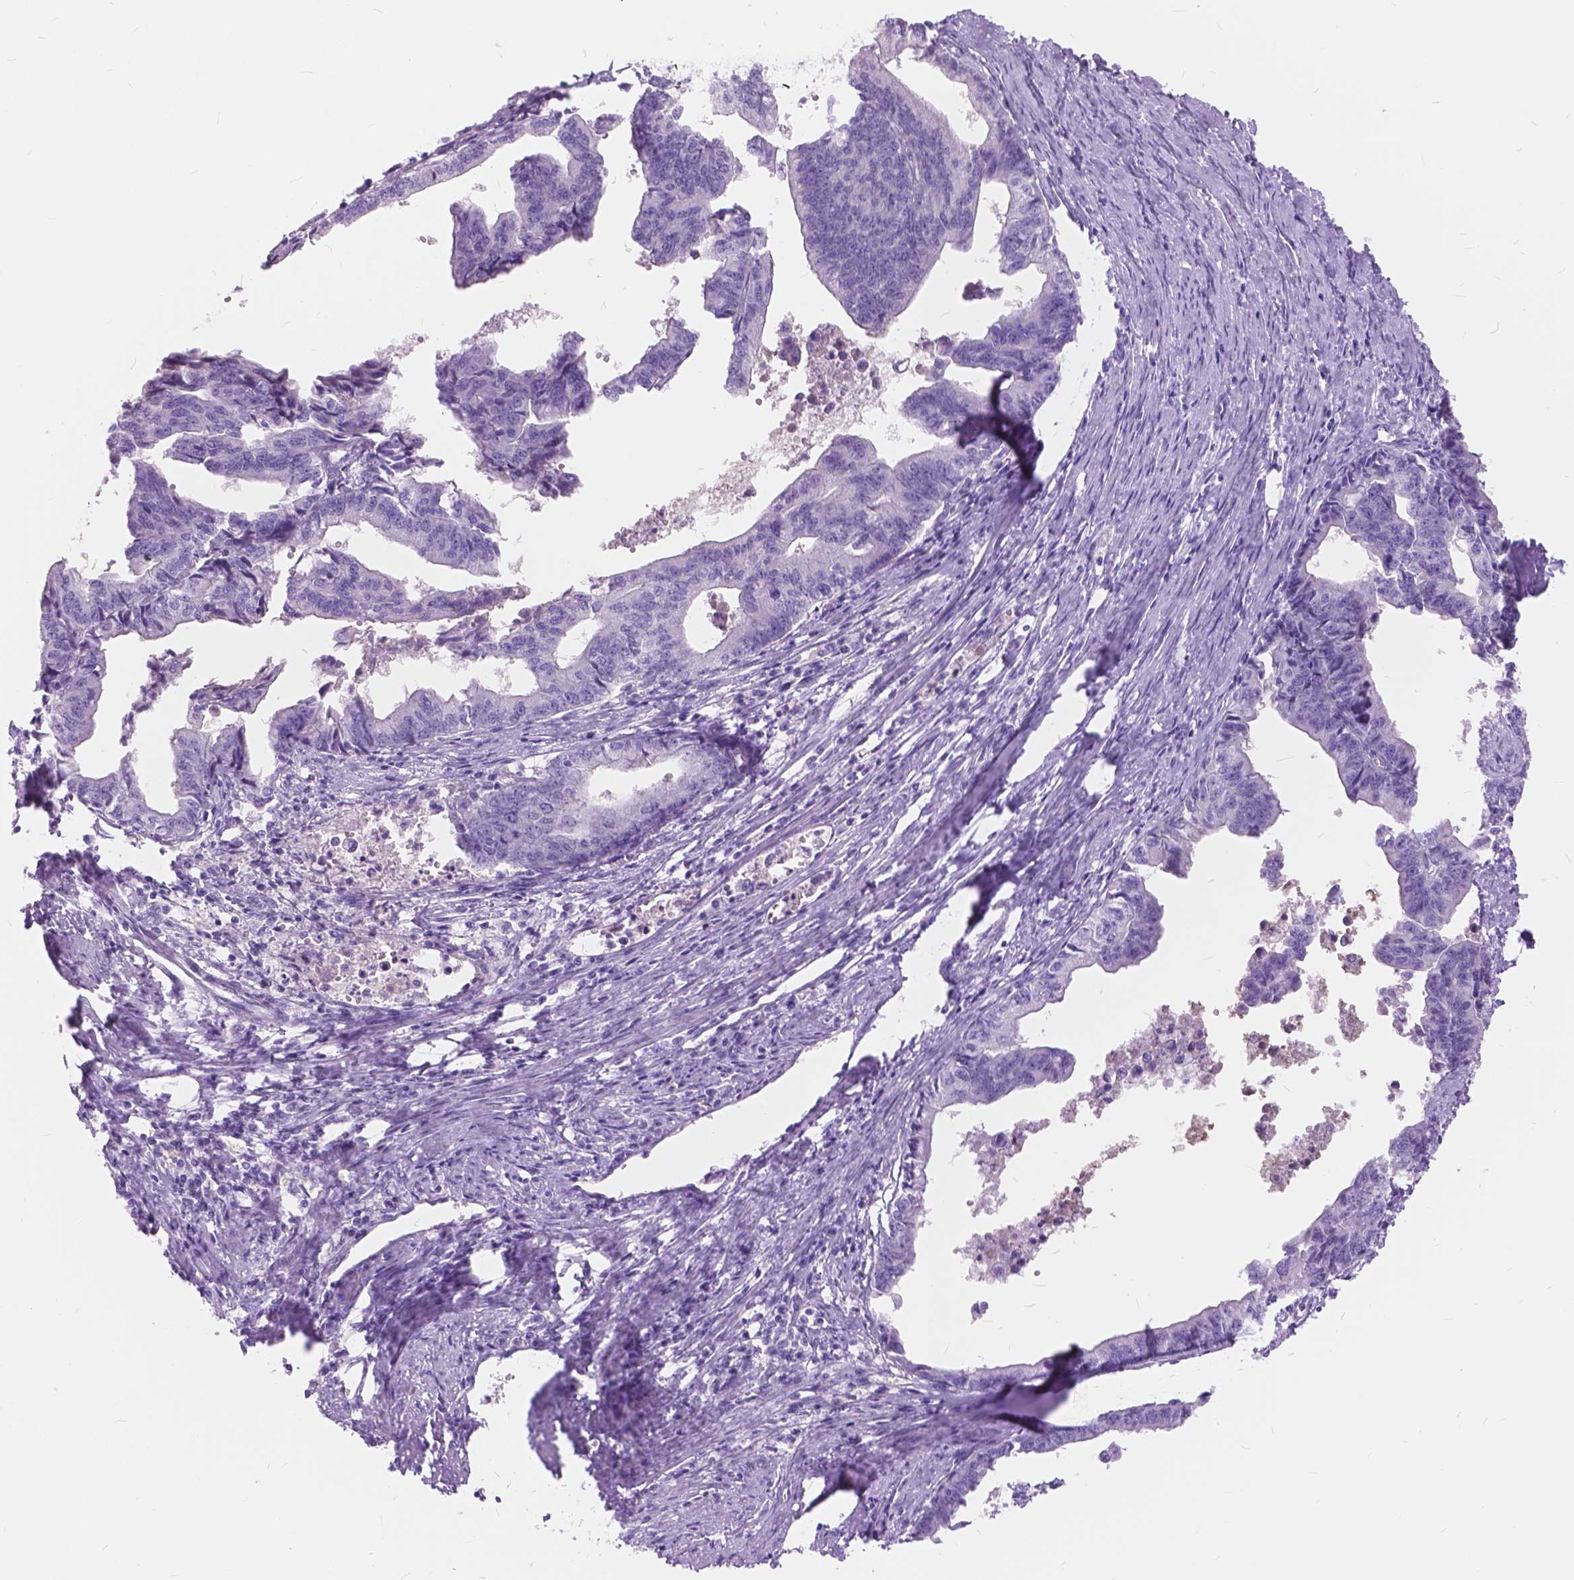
{"staining": {"intensity": "negative", "quantity": "none", "location": "none"}, "tissue": "endometrial cancer", "cell_type": "Tumor cells", "image_type": "cancer", "snomed": [{"axis": "morphology", "description": "Adenocarcinoma, NOS"}, {"axis": "topography", "description": "Endometrium"}], "caption": "This is an immunohistochemistry (IHC) micrograph of endometrial cancer (adenocarcinoma). There is no expression in tumor cells.", "gene": "FOXL2", "patient": {"sex": "female", "age": 65}}